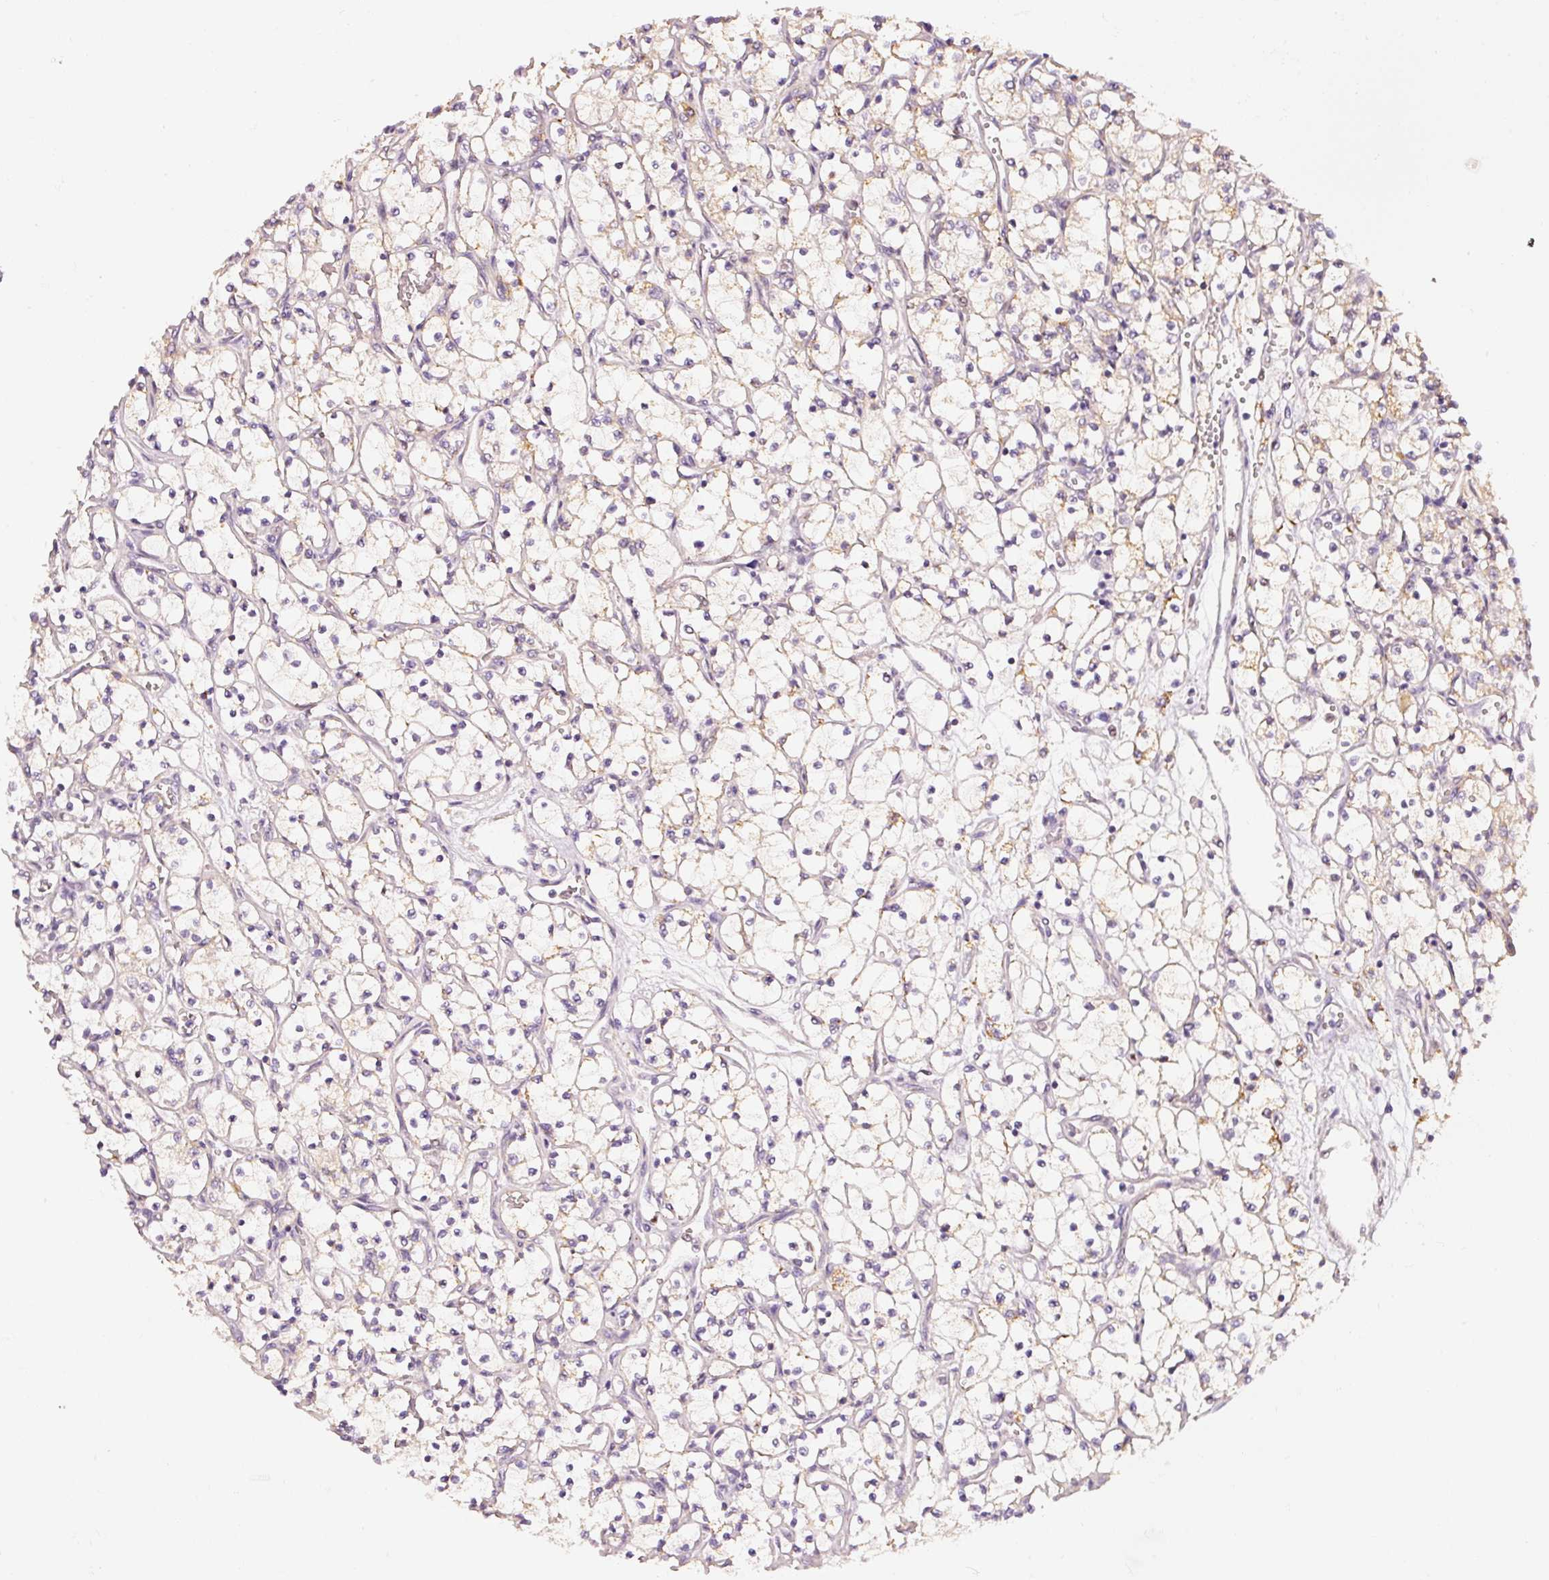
{"staining": {"intensity": "weak", "quantity": "25%-75%", "location": "cytoplasmic/membranous"}, "tissue": "renal cancer", "cell_type": "Tumor cells", "image_type": "cancer", "snomed": [{"axis": "morphology", "description": "Adenocarcinoma, NOS"}, {"axis": "topography", "description": "Kidney"}], "caption": "Immunohistochemistry histopathology image of human renal adenocarcinoma stained for a protein (brown), which exhibits low levels of weak cytoplasmic/membranous positivity in approximately 25%-75% of tumor cells.", "gene": "MTHFD1L", "patient": {"sex": "female", "age": 69}}